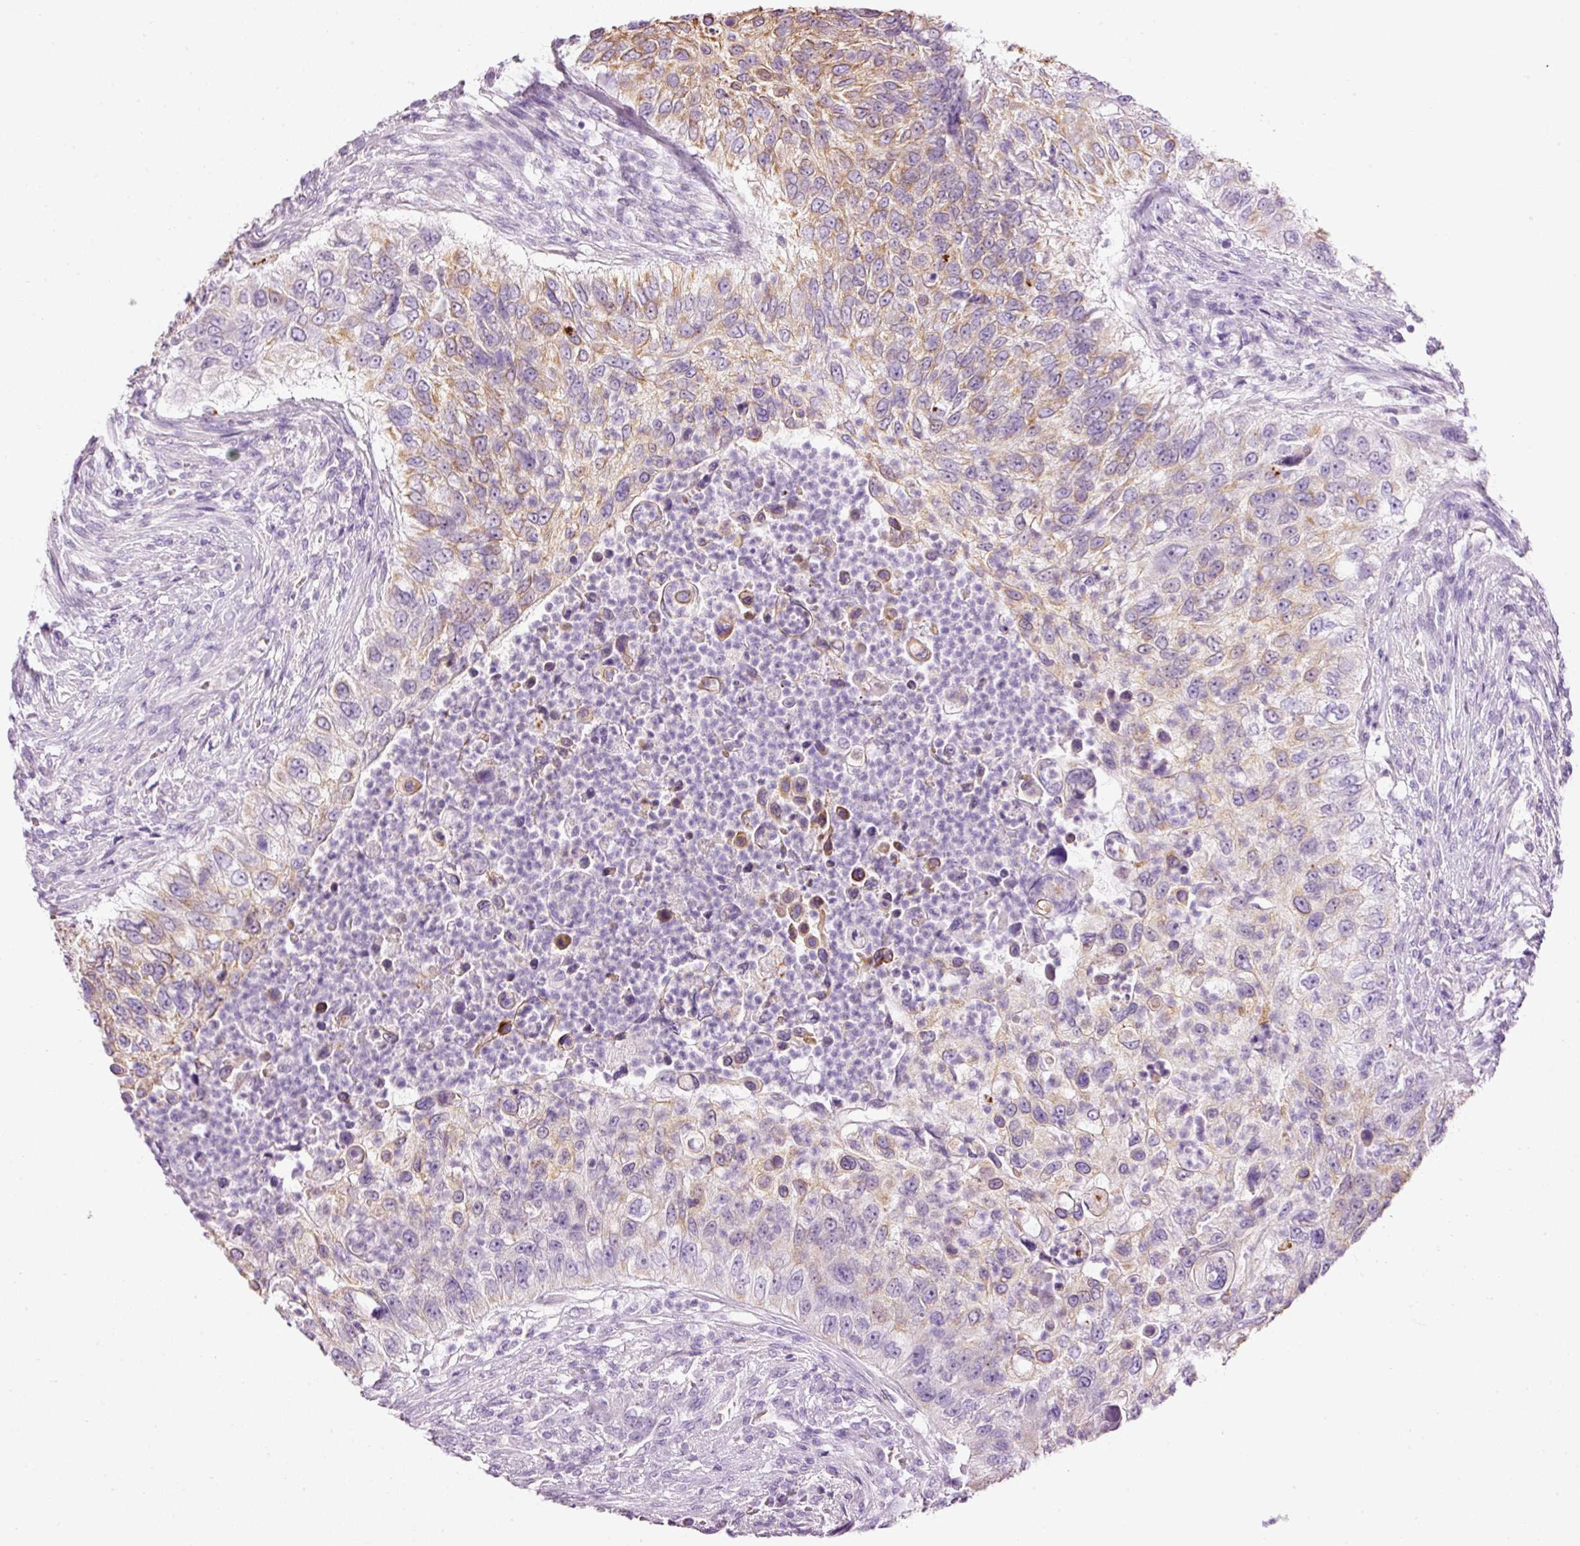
{"staining": {"intensity": "moderate", "quantity": "25%-75%", "location": "cytoplasmic/membranous"}, "tissue": "urothelial cancer", "cell_type": "Tumor cells", "image_type": "cancer", "snomed": [{"axis": "morphology", "description": "Urothelial carcinoma, High grade"}, {"axis": "topography", "description": "Urinary bladder"}], "caption": "Immunohistochemical staining of high-grade urothelial carcinoma exhibits medium levels of moderate cytoplasmic/membranous positivity in about 25%-75% of tumor cells.", "gene": "CARD16", "patient": {"sex": "female", "age": 60}}